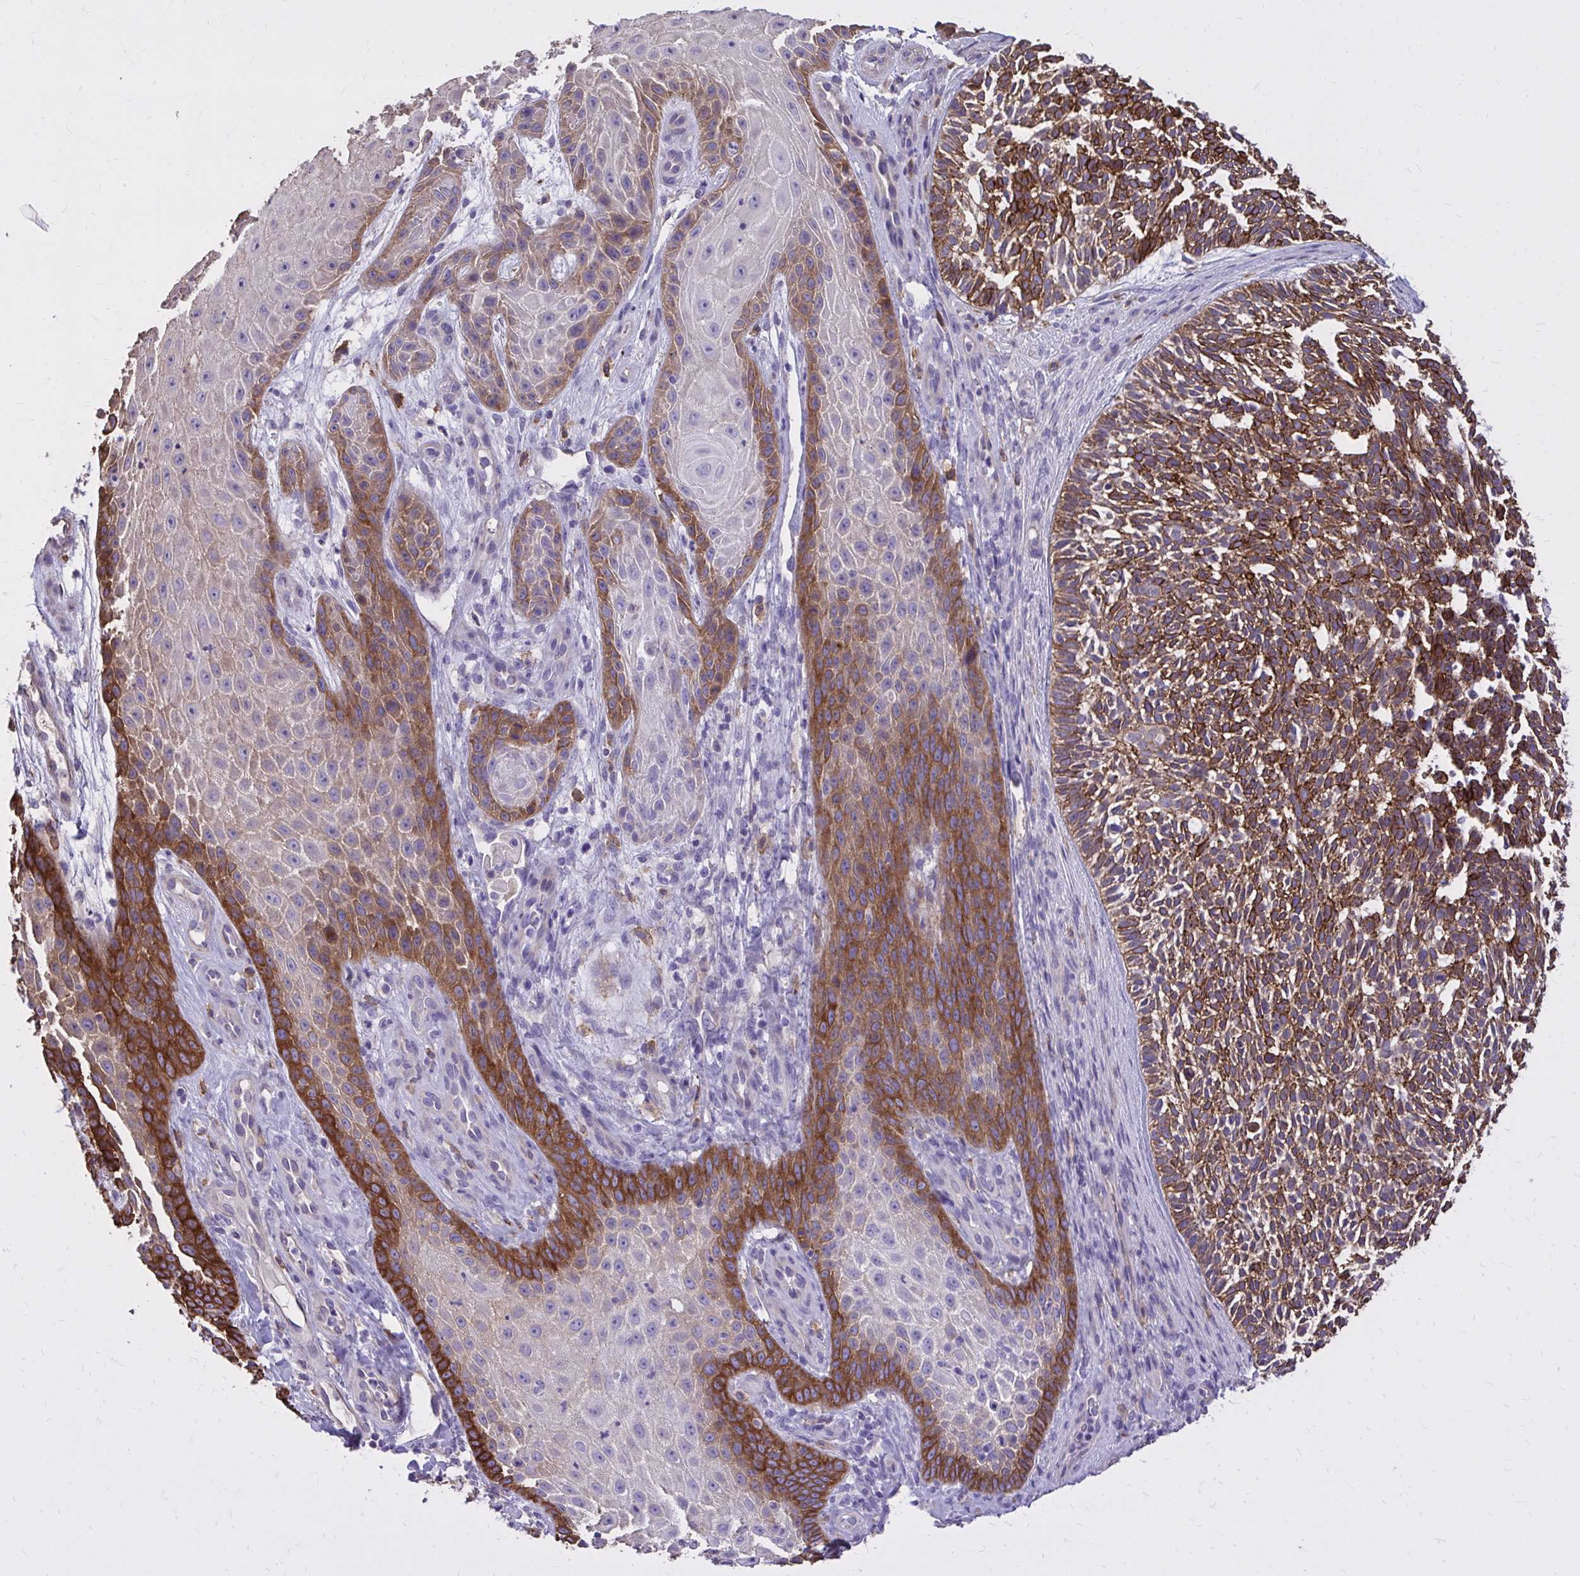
{"staining": {"intensity": "strong", "quantity": ">75%", "location": "cytoplasmic/membranous"}, "tissue": "skin cancer", "cell_type": "Tumor cells", "image_type": "cancer", "snomed": [{"axis": "morphology", "description": "Basal cell carcinoma"}, {"axis": "topography", "description": "Skin"}, {"axis": "topography", "description": "Skin, foot"}], "caption": "Basal cell carcinoma (skin) stained for a protein (brown) shows strong cytoplasmic/membranous positive expression in about >75% of tumor cells.", "gene": "EPB41L1", "patient": {"sex": "female", "age": 77}}